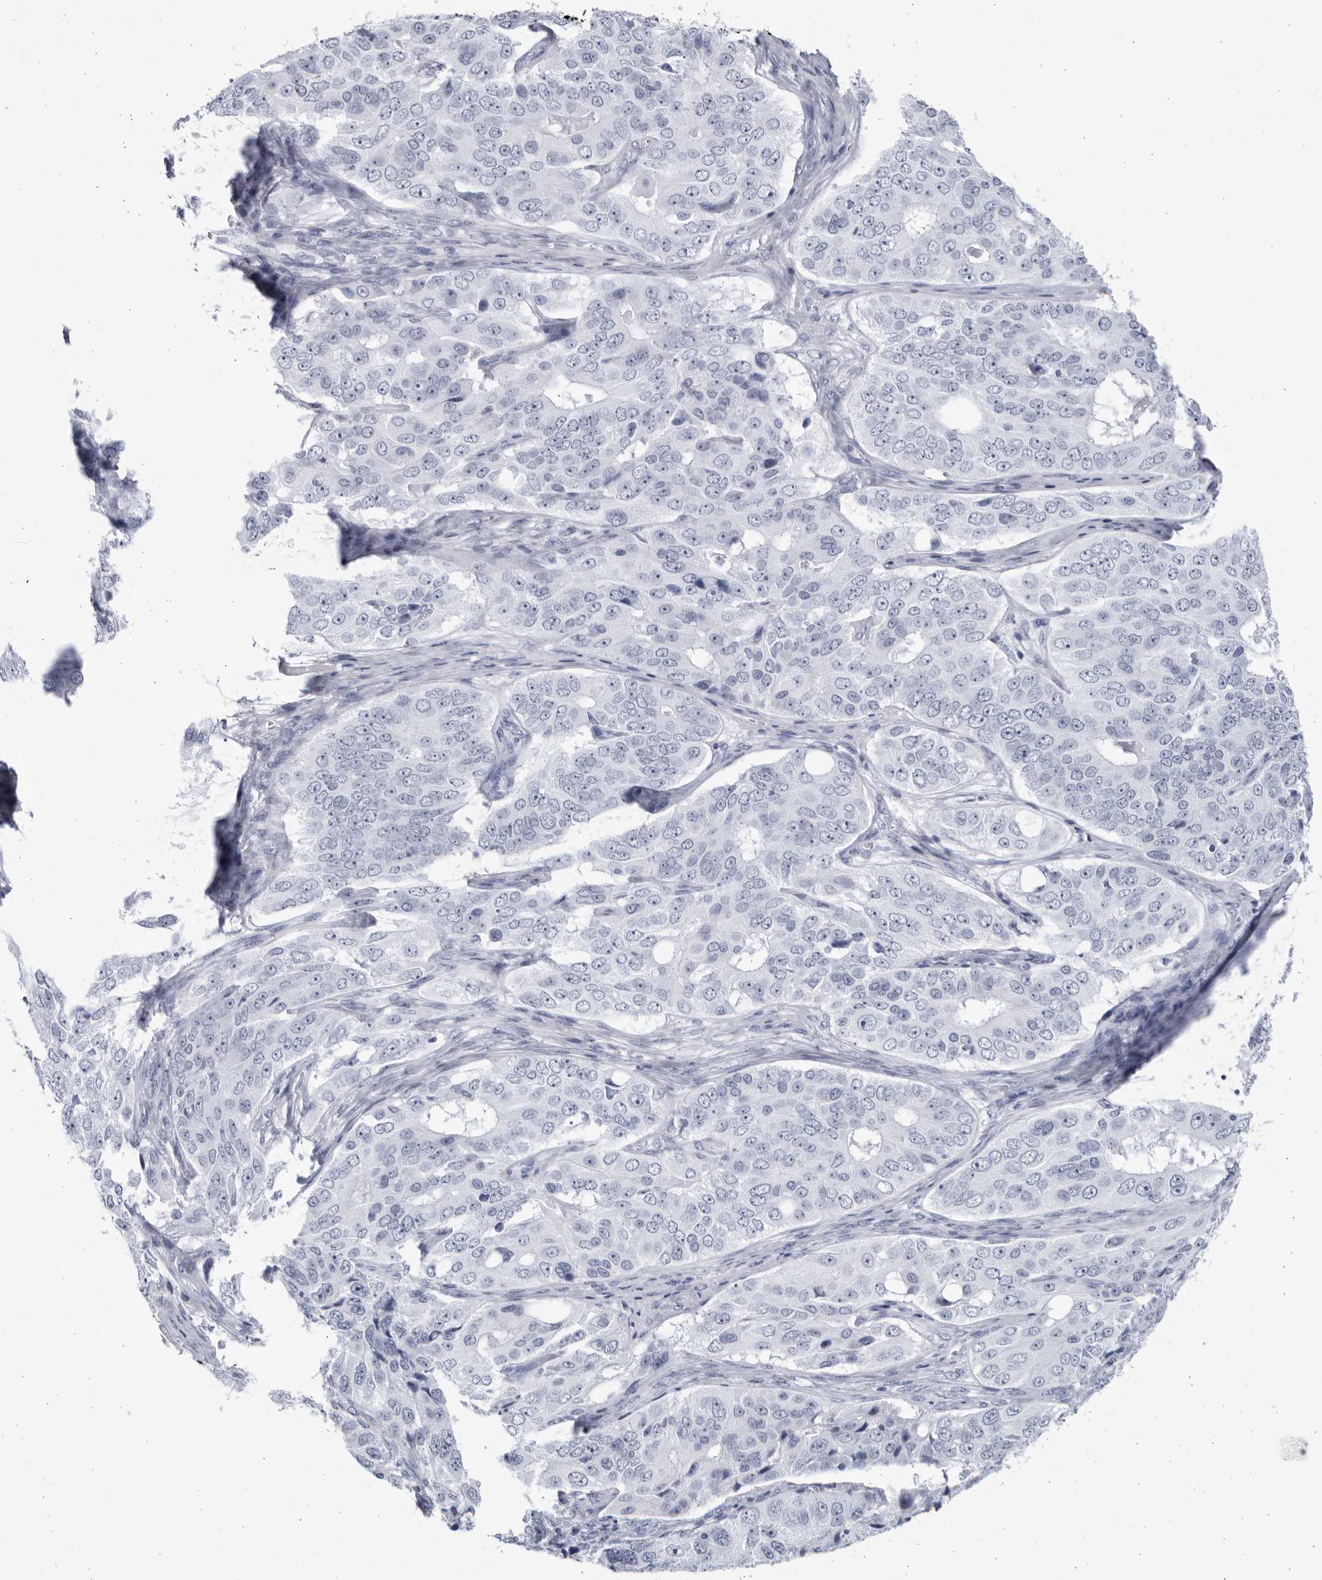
{"staining": {"intensity": "negative", "quantity": "none", "location": "none"}, "tissue": "ovarian cancer", "cell_type": "Tumor cells", "image_type": "cancer", "snomed": [{"axis": "morphology", "description": "Carcinoma, endometroid"}, {"axis": "topography", "description": "Ovary"}], "caption": "DAB immunohistochemical staining of human ovarian endometroid carcinoma shows no significant staining in tumor cells.", "gene": "CCDC181", "patient": {"sex": "female", "age": 51}}